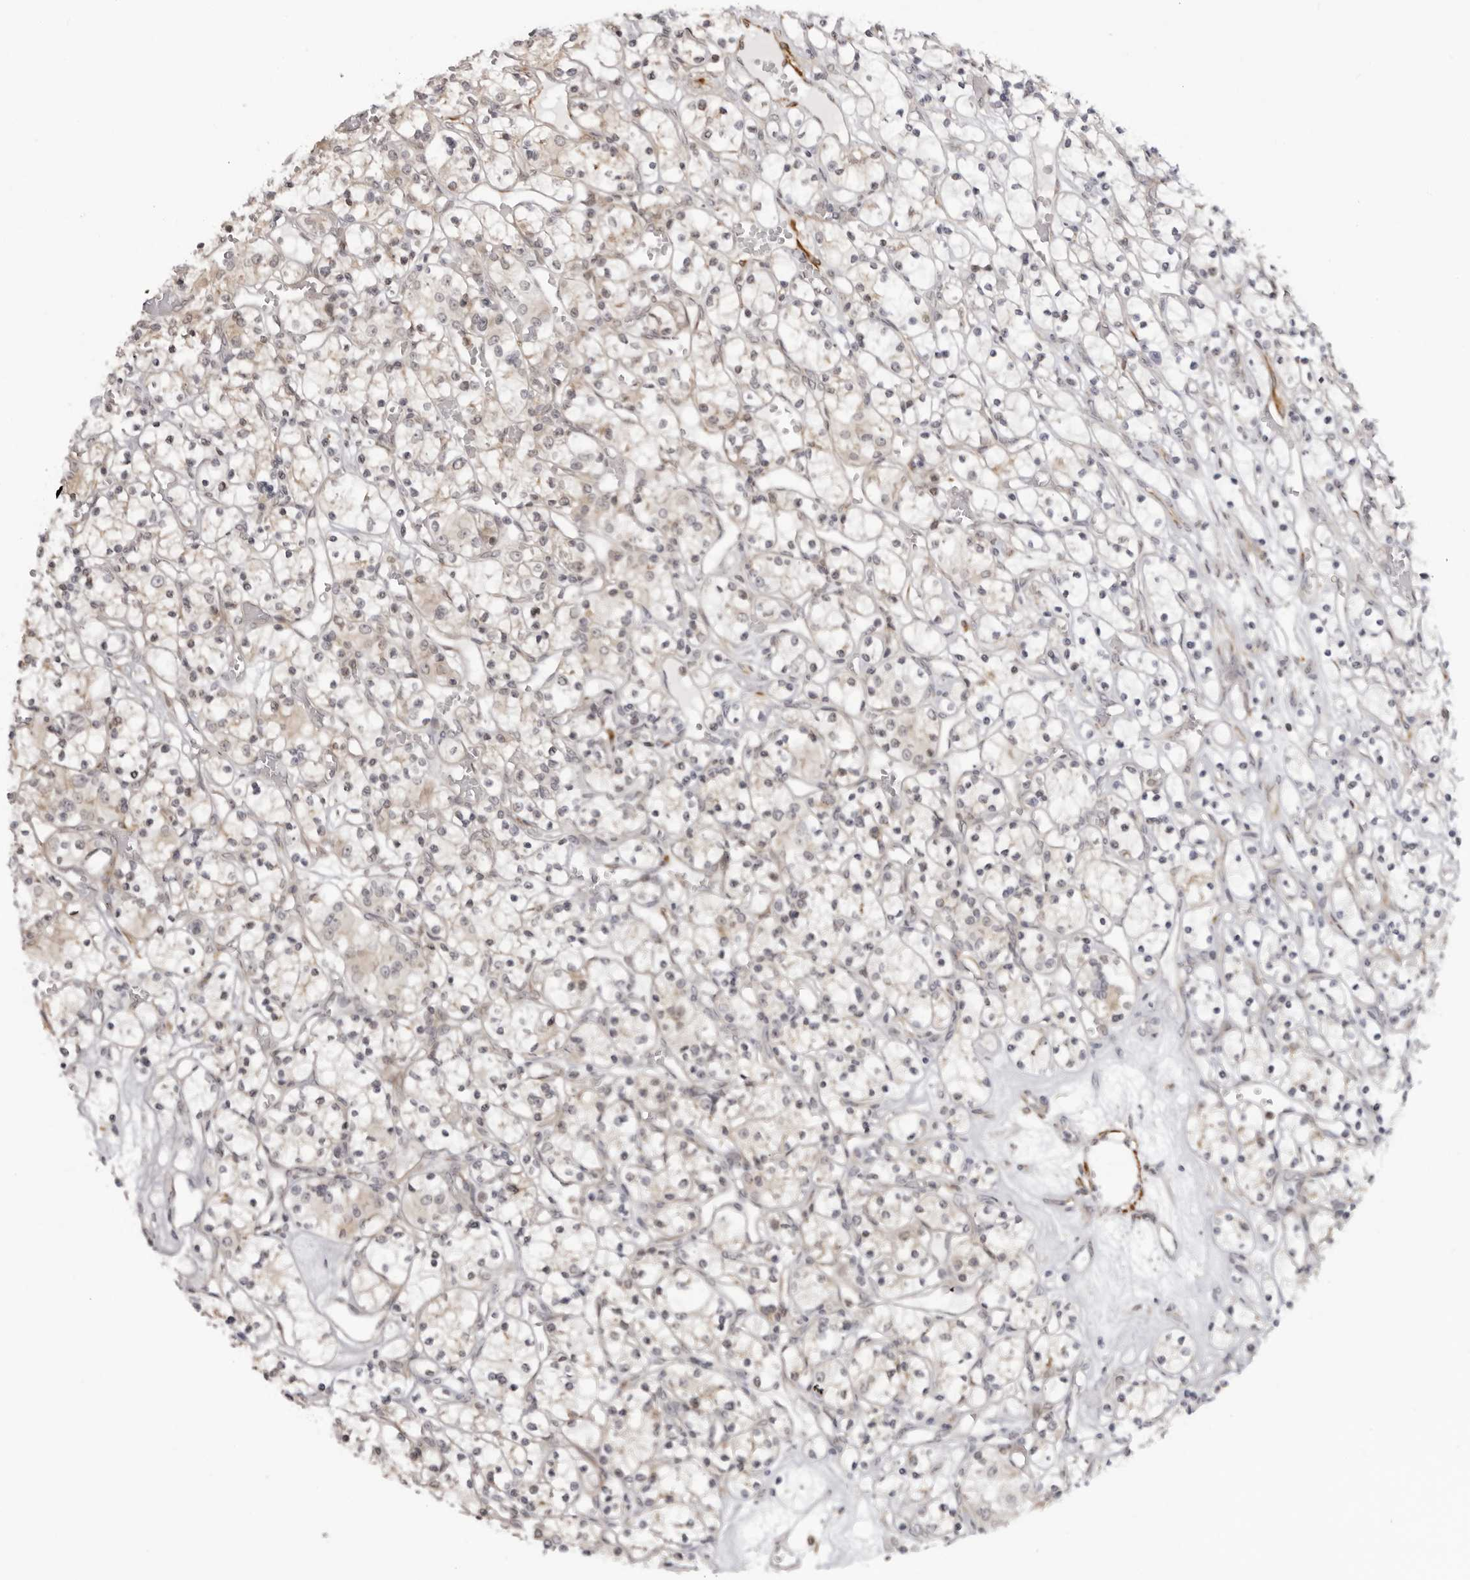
{"staining": {"intensity": "weak", "quantity": "25%-75%", "location": "cytoplasmic/membranous"}, "tissue": "renal cancer", "cell_type": "Tumor cells", "image_type": "cancer", "snomed": [{"axis": "morphology", "description": "Adenocarcinoma, NOS"}, {"axis": "topography", "description": "Kidney"}], "caption": "IHC of human renal cancer reveals low levels of weak cytoplasmic/membranous expression in approximately 25%-75% of tumor cells. (brown staining indicates protein expression, while blue staining denotes nuclei).", "gene": "SRGAP2", "patient": {"sex": "female", "age": 59}}